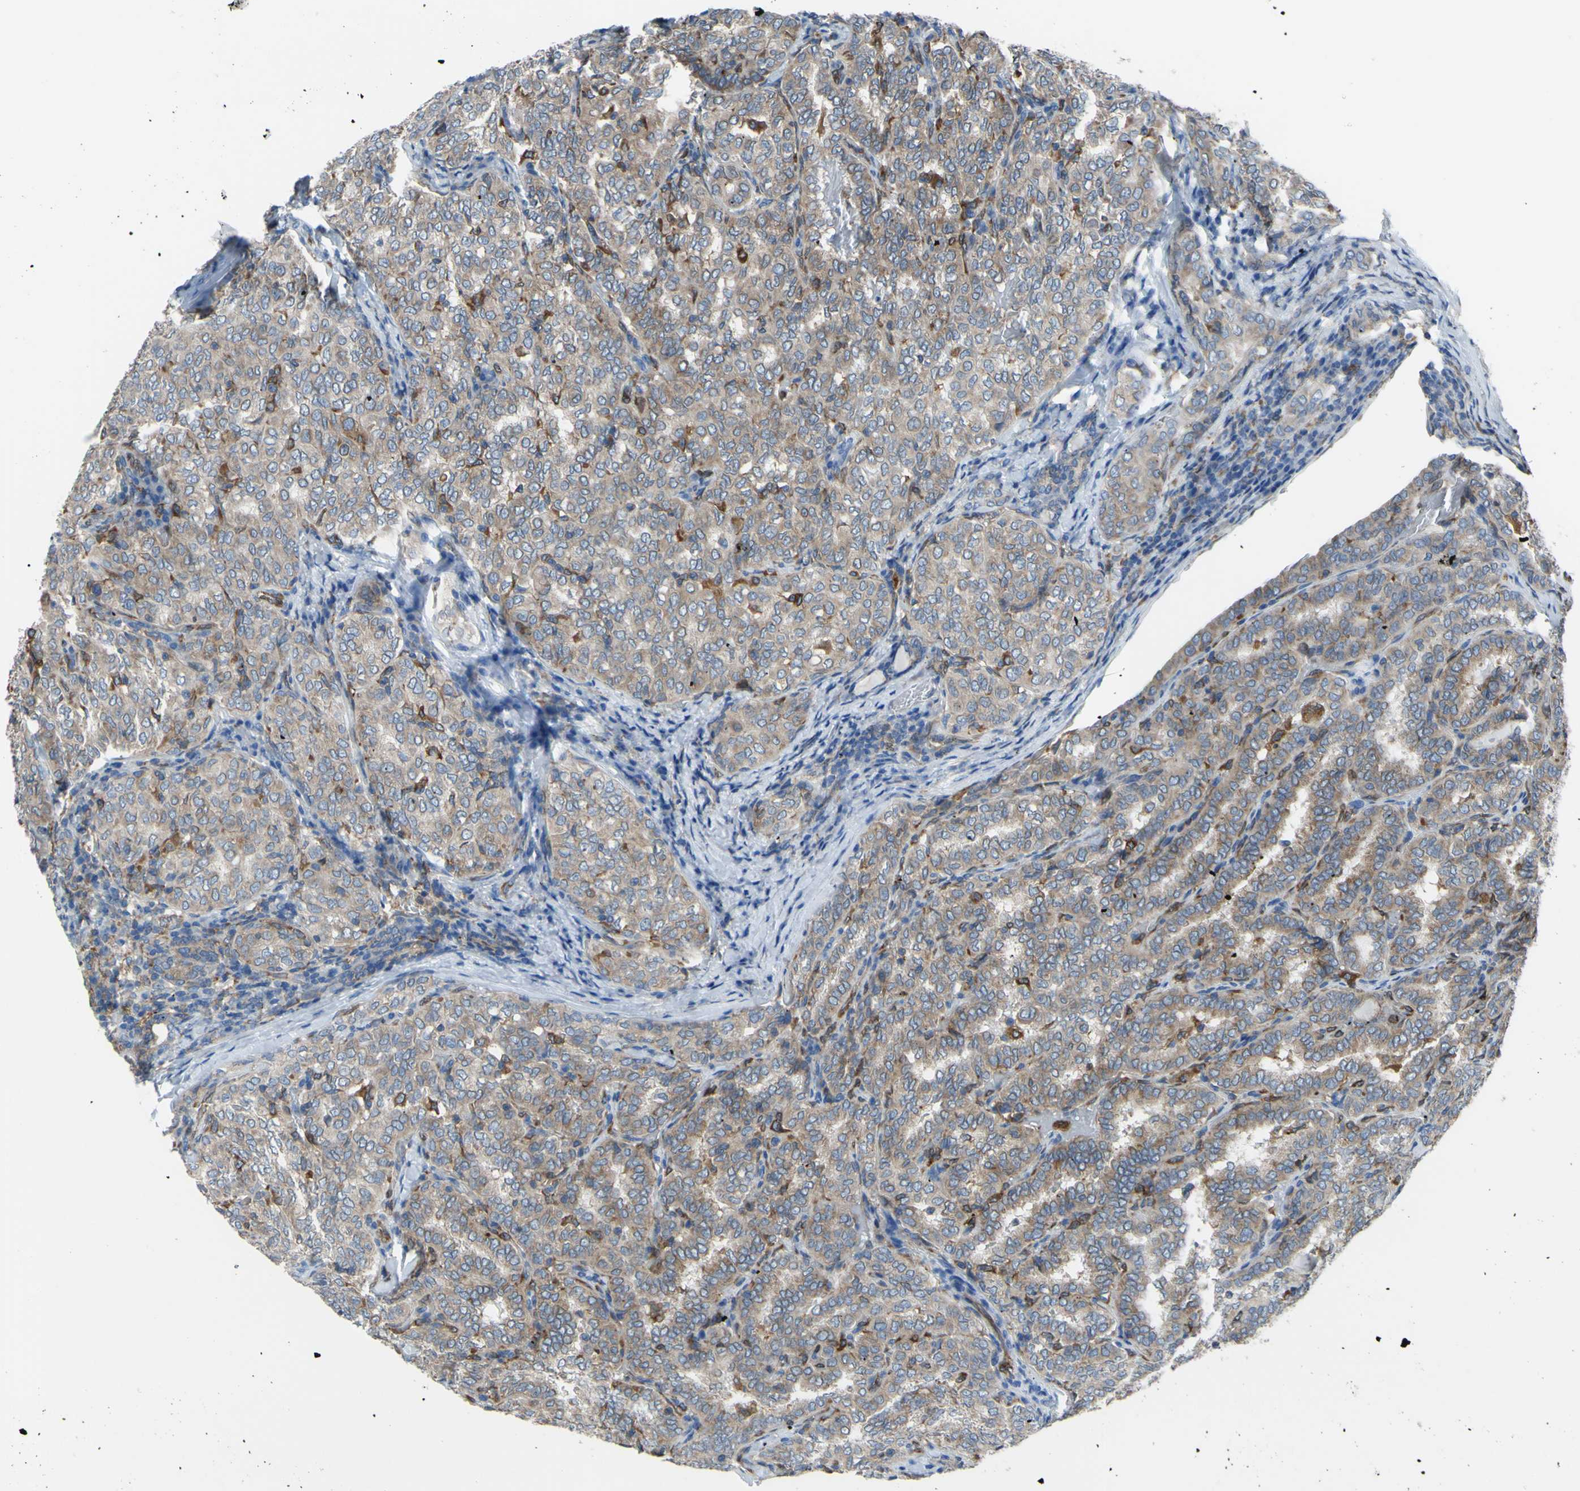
{"staining": {"intensity": "weak", "quantity": ">75%", "location": "cytoplasmic/membranous"}, "tissue": "thyroid cancer", "cell_type": "Tumor cells", "image_type": "cancer", "snomed": [{"axis": "morphology", "description": "Normal tissue, NOS"}, {"axis": "morphology", "description": "Papillary adenocarcinoma, NOS"}, {"axis": "topography", "description": "Thyroid gland"}], "caption": "IHC of thyroid papillary adenocarcinoma displays low levels of weak cytoplasmic/membranous positivity in about >75% of tumor cells. (IHC, brightfield microscopy, high magnification).", "gene": "MGST2", "patient": {"sex": "female", "age": 30}}